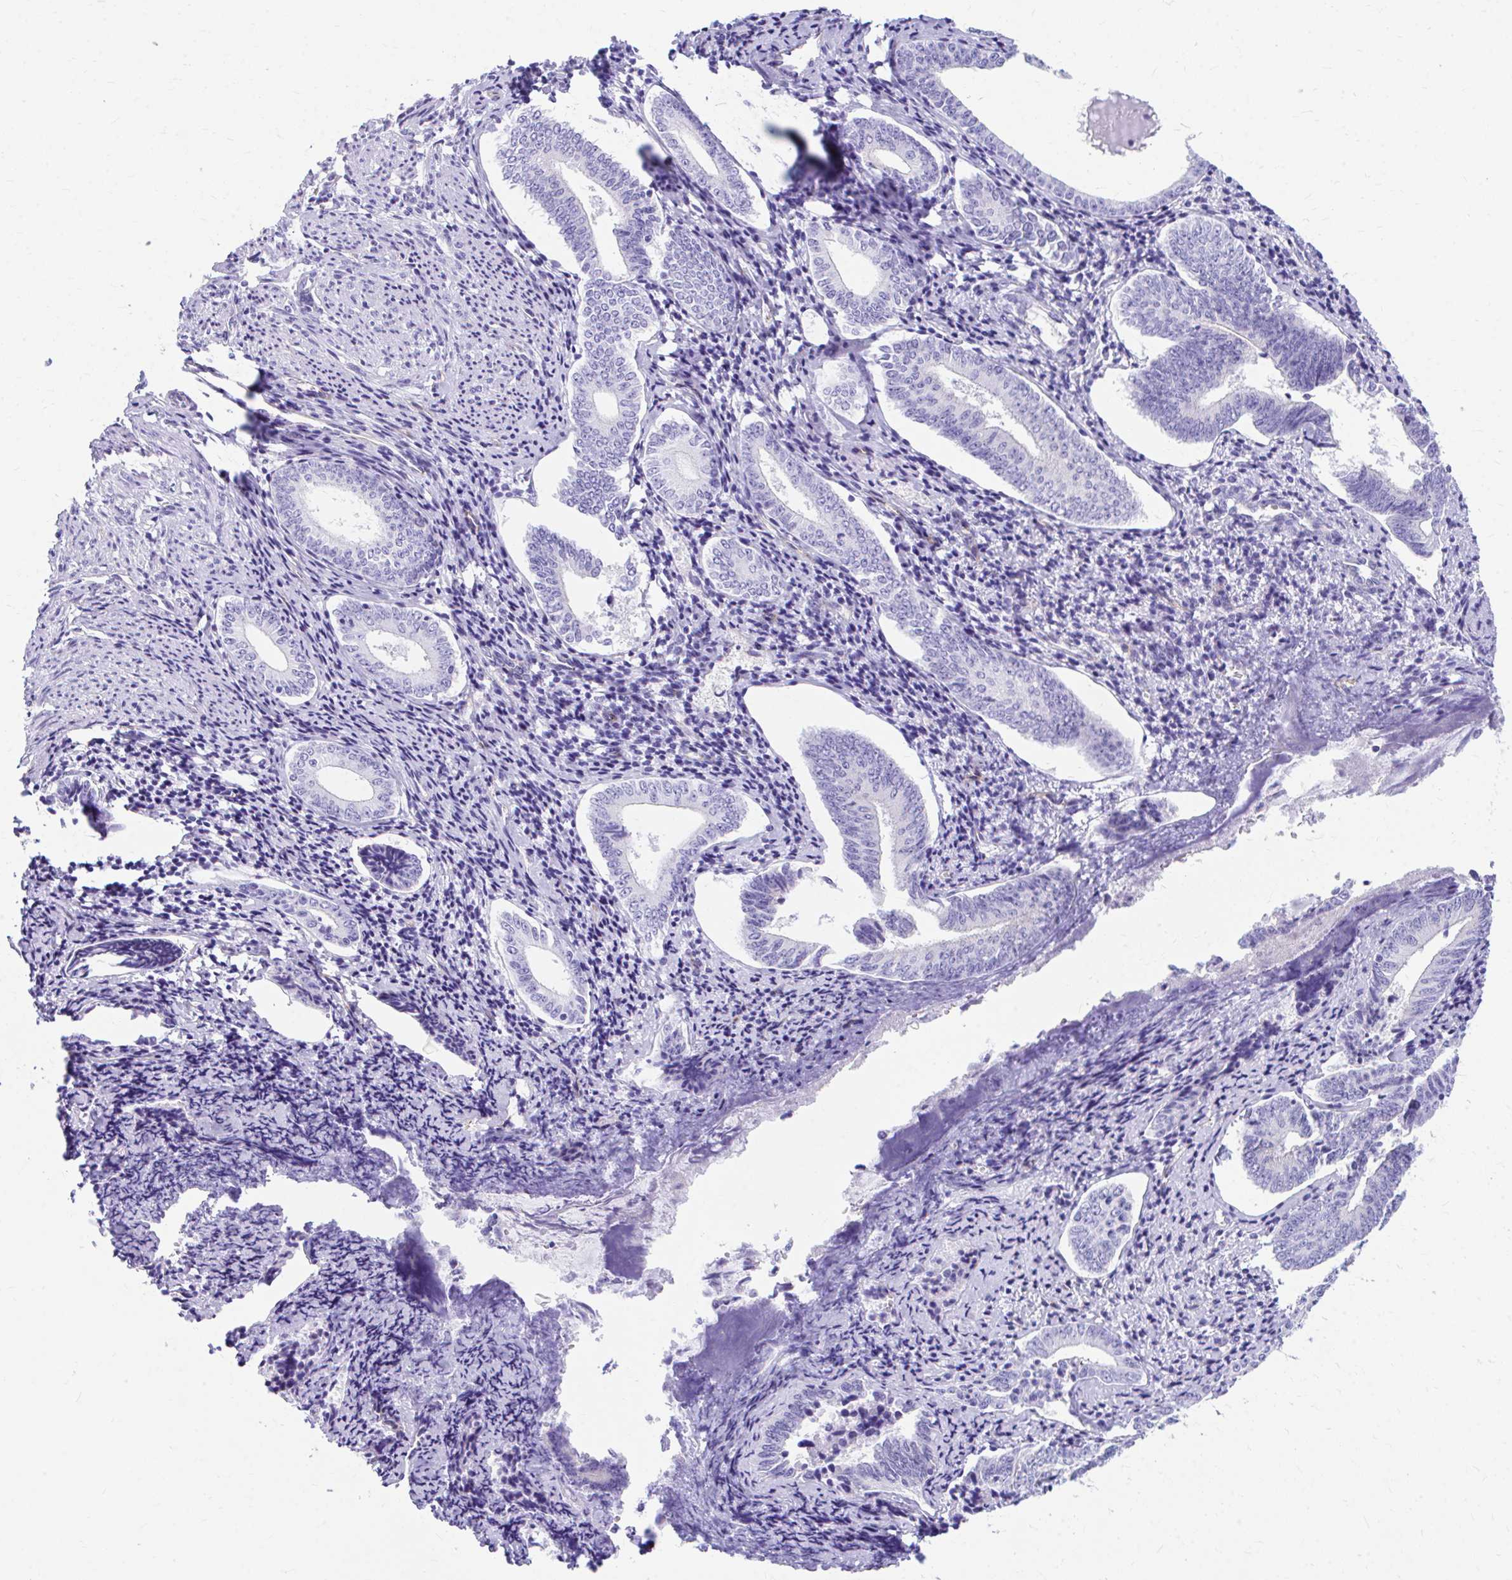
{"staining": {"intensity": "negative", "quantity": "none", "location": "none"}, "tissue": "cervical cancer", "cell_type": "Tumor cells", "image_type": "cancer", "snomed": [{"axis": "morphology", "description": "Squamous cell carcinoma, NOS"}, {"axis": "topography", "description": "Cervix"}], "caption": "Immunohistochemistry (IHC) of squamous cell carcinoma (cervical) demonstrates no staining in tumor cells.", "gene": "KRIT1", "patient": {"sex": "female", "age": 59}}